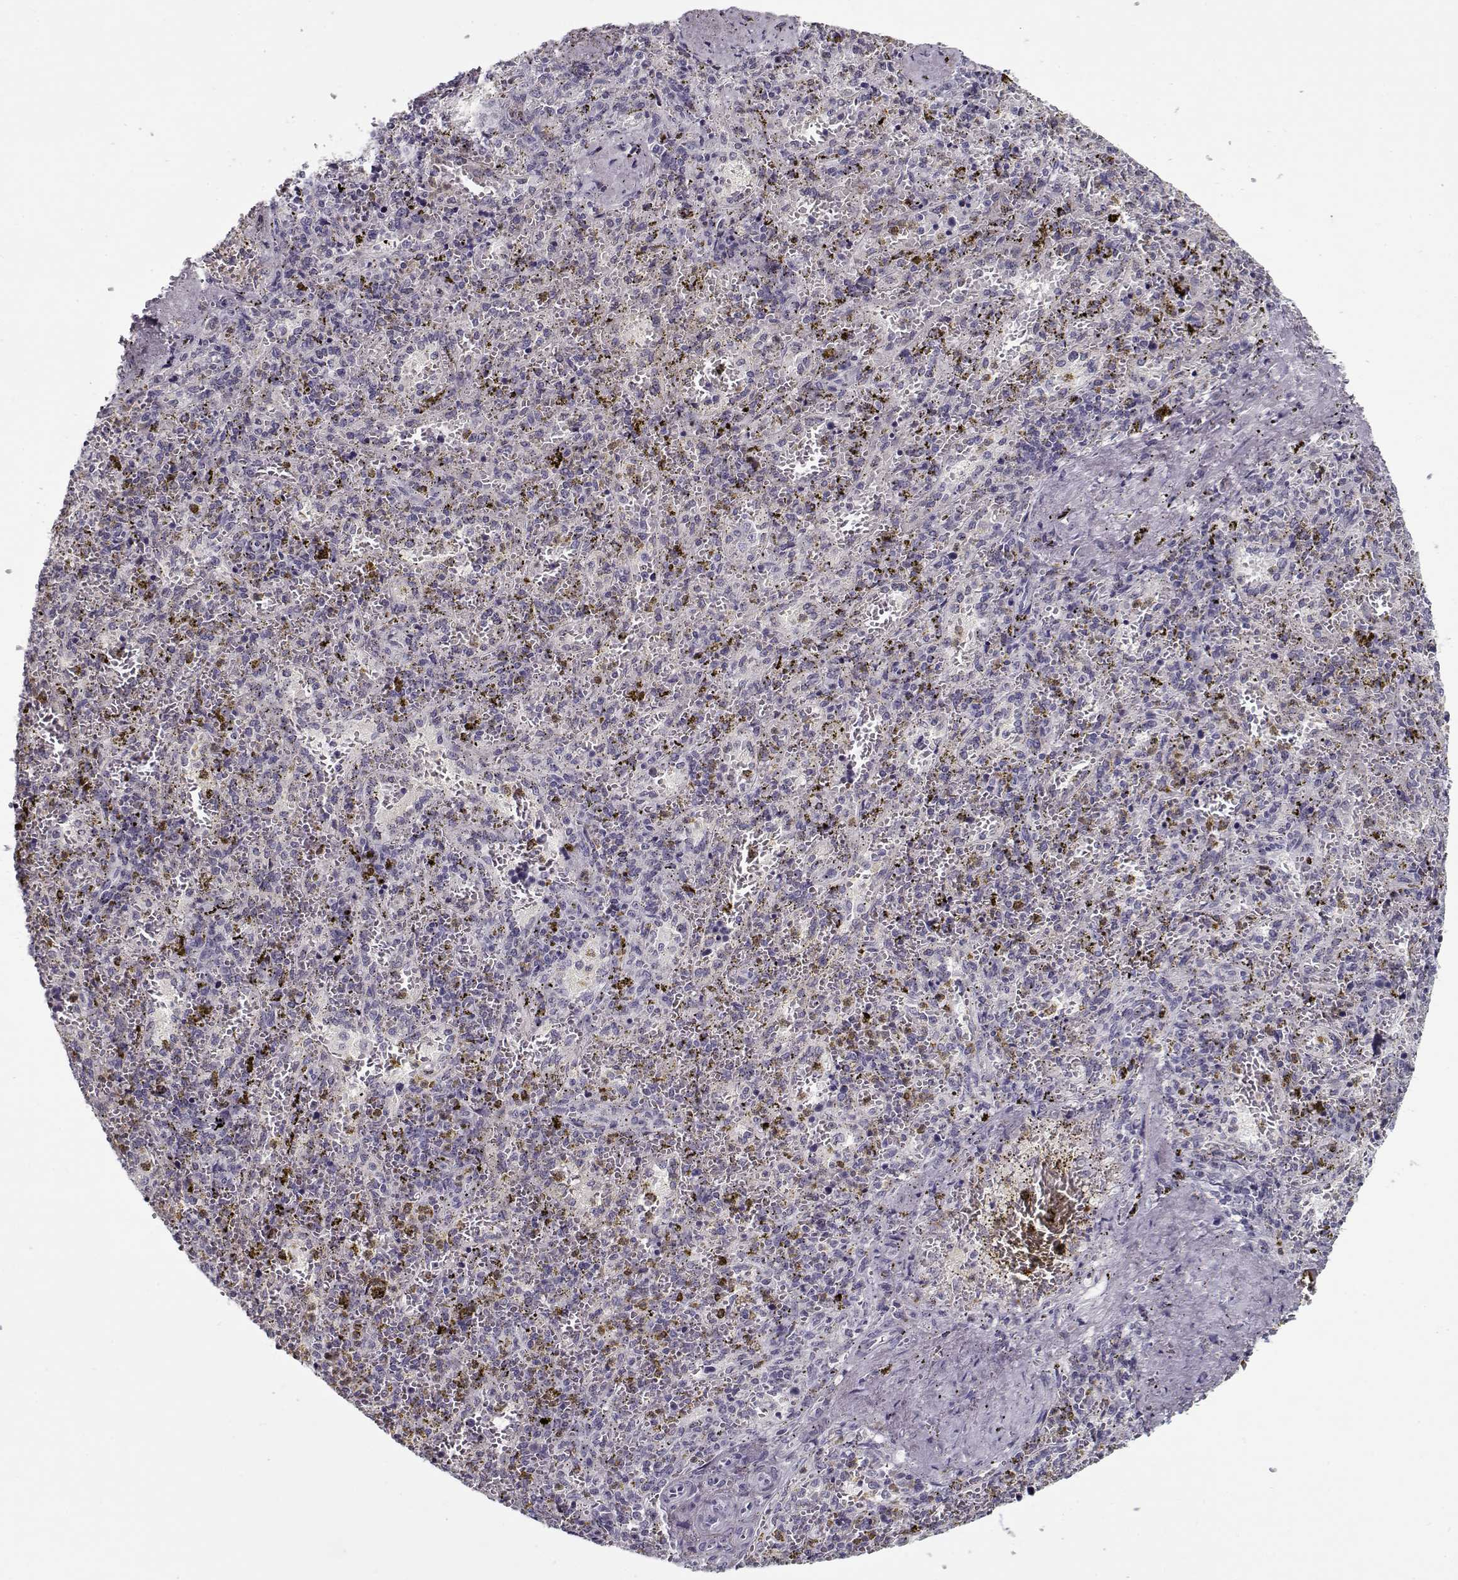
{"staining": {"intensity": "negative", "quantity": "none", "location": "none"}, "tissue": "spleen", "cell_type": "Cells in red pulp", "image_type": "normal", "snomed": [{"axis": "morphology", "description": "Normal tissue, NOS"}, {"axis": "topography", "description": "Spleen"}], "caption": "This is an immunohistochemistry (IHC) photomicrograph of benign spleen. There is no expression in cells in red pulp.", "gene": "DDX25", "patient": {"sex": "female", "age": 50}}